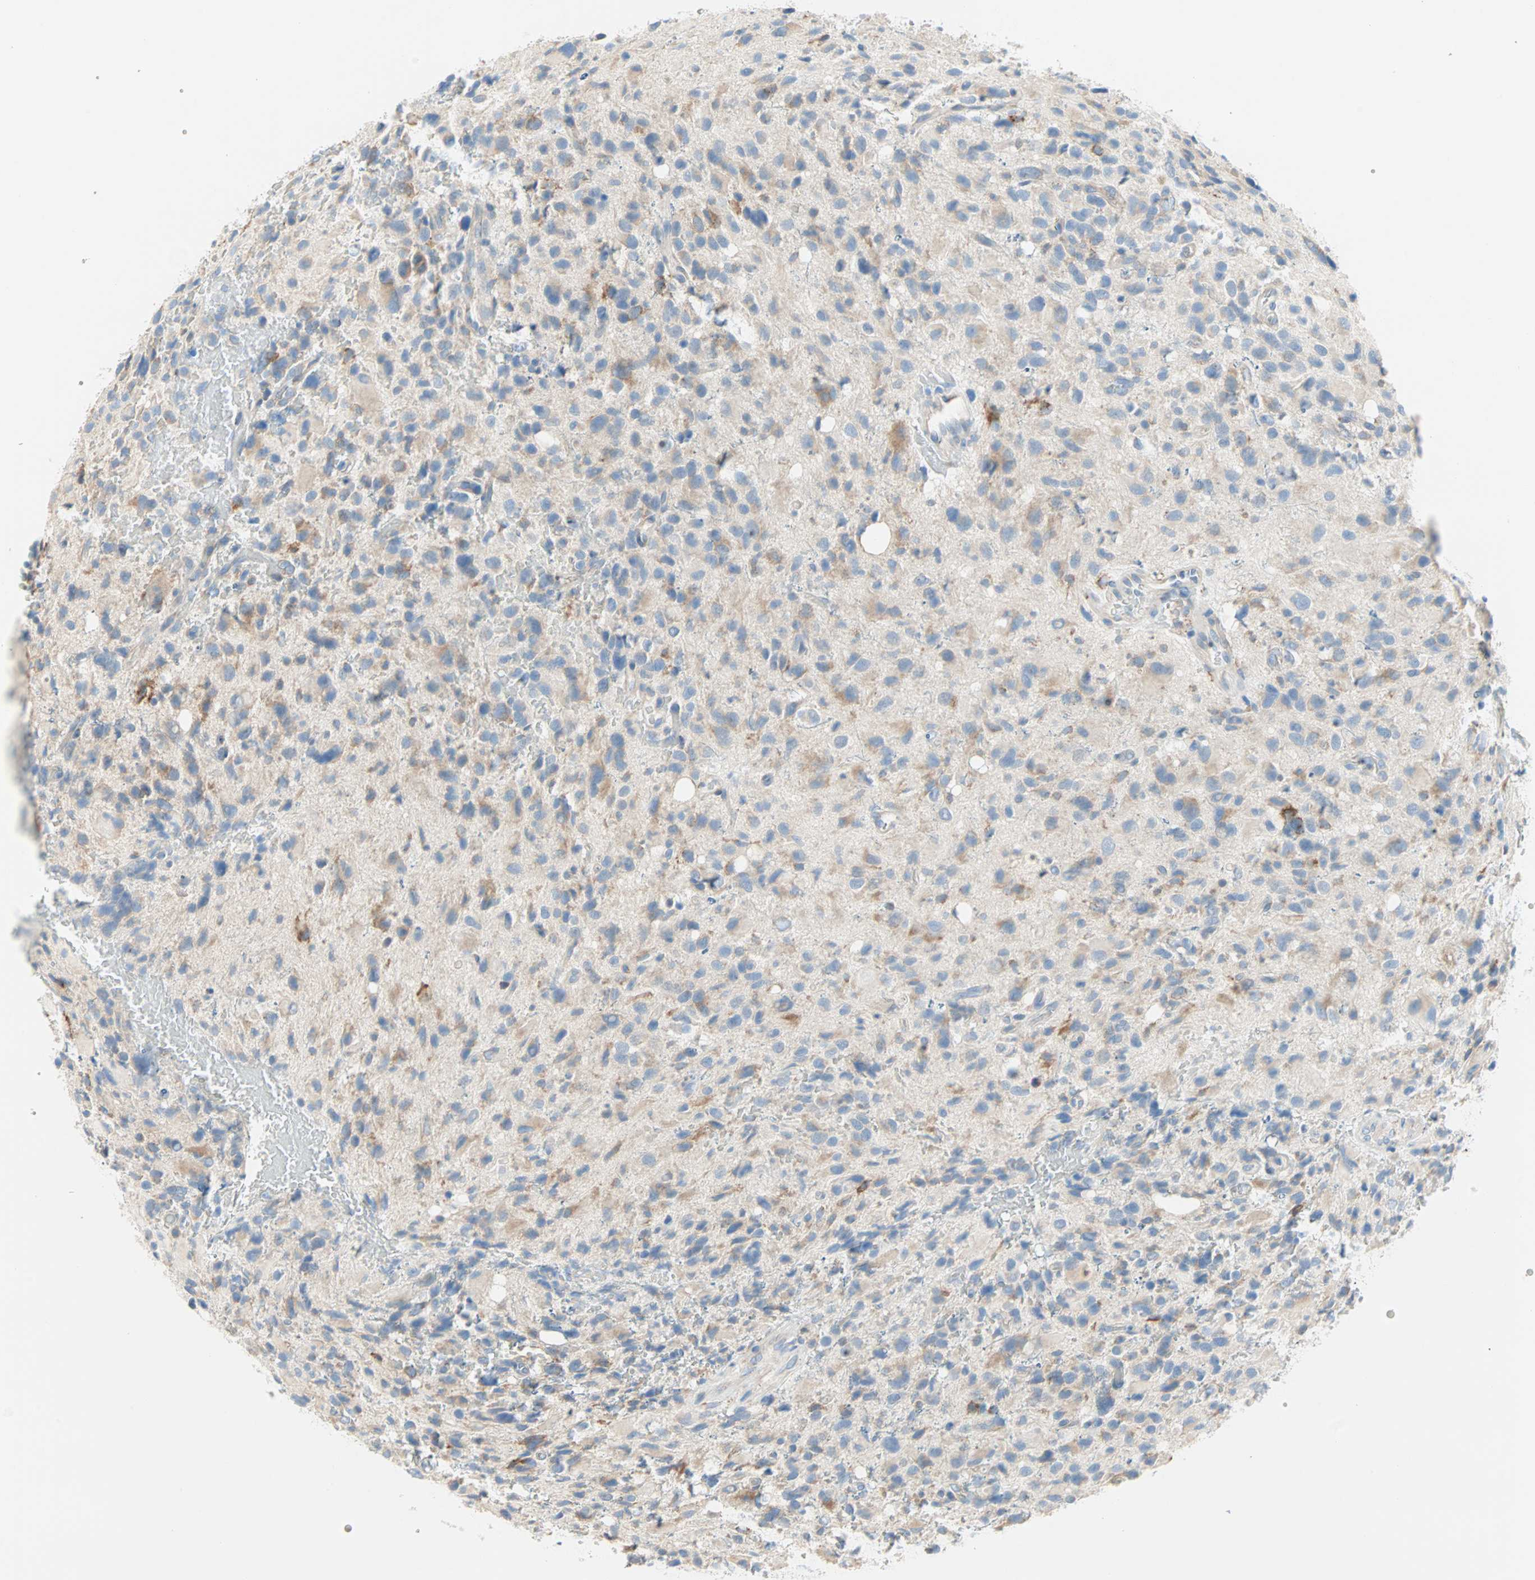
{"staining": {"intensity": "moderate", "quantity": "25%-75%", "location": "cytoplasmic/membranous"}, "tissue": "glioma", "cell_type": "Tumor cells", "image_type": "cancer", "snomed": [{"axis": "morphology", "description": "Glioma, malignant, High grade"}, {"axis": "topography", "description": "Brain"}], "caption": "A medium amount of moderate cytoplasmic/membranous positivity is seen in about 25%-75% of tumor cells in glioma tissue. (DAB (3,3'-diaminobenzidine) IHC, brown staining for protein, blue staining for nuclei).", "gene": "PLCXD1", "patient": {"sex": "male", "age": 48}}